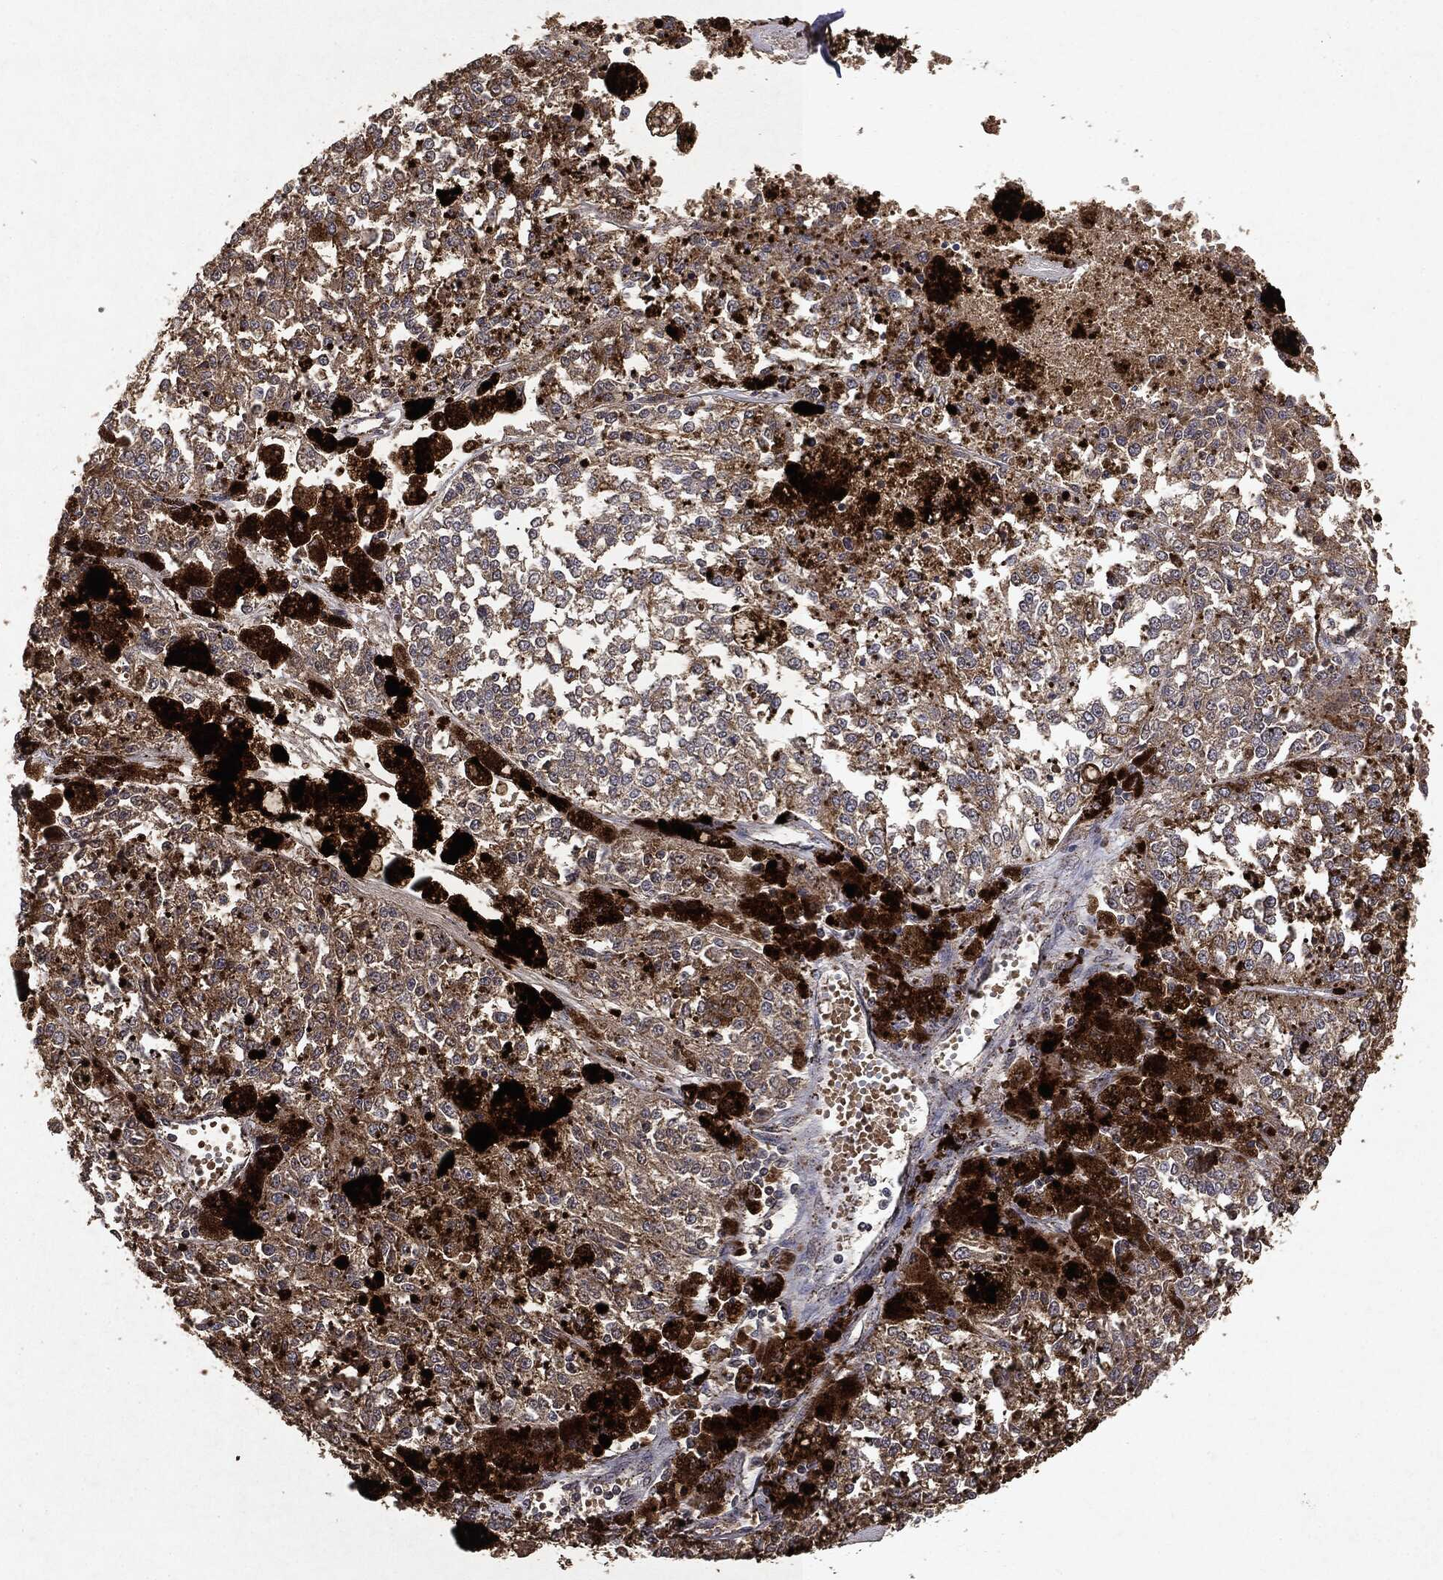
{"staining": {"intensity": "moderate", "quantity": "25%-75%", "location": "cytoplasmic/membranous"}, "tissue": "melanoma", "cell_type": "Tumor cells", "image_type": "cancer", "snomed": [{"axis": "morphology", "description": "Malignant melanoma, Metastatic site"}, {"axis": "topography", "description": "Lymph node"}], "caption": "DAB (3,3'-diaminobenzidine) immunohistochemical staining of melanoma reveals moderate cytoplasmic/membranous protein staining in approximately 25%-75% of tumor cells.", "gene": "MTOR", "patient": {"sex": "female", "age": 64}}